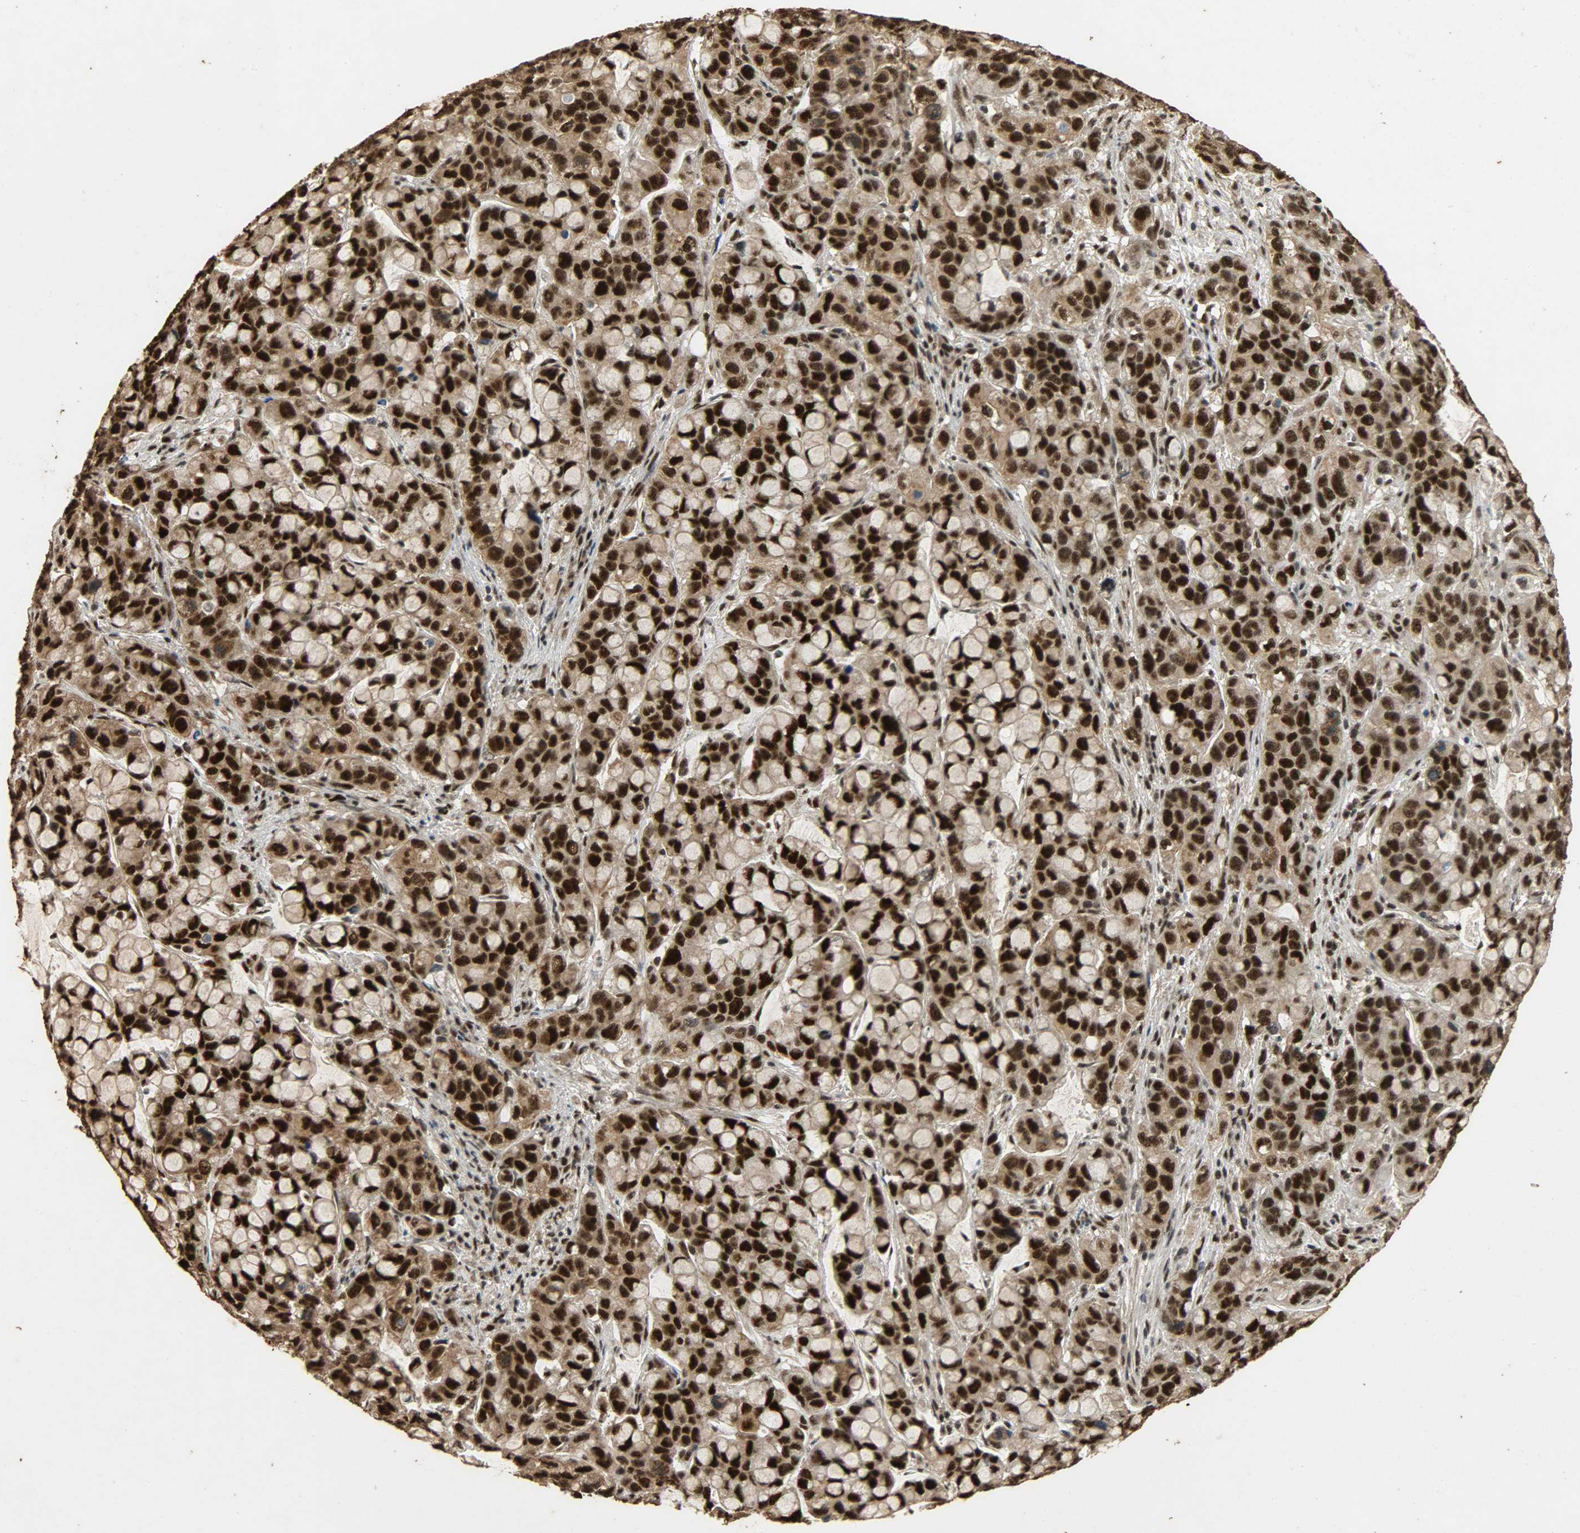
{"staining": {"intensity": "strong", "quantity": ">75%", "location": "cytoplasmic/membranous,nuclear"}, "tissue": "stomach cancer", "cell_type": "Tumor cells", "image_type": "cancer", "snomed": [{"axis": "morphology", "description": "Adenocarcinoma, NOS"}, {"axis": "topography", "description": "Stomach, lower"}], "caption": "High-power microscopy captured an immunohistochemistry photomicrograph of stomach cancer (adenocarcinoma), revealing strong cytoplasmic/membranous and nuclear staining in approximately >75% of tumor cells. (DAB (3,3'-diaminobenzidine) IHC, brown staining for protein, blue staining for nuclei).", "gene": "CCNT2", "patient": {"sex": "male", "age": 84}}